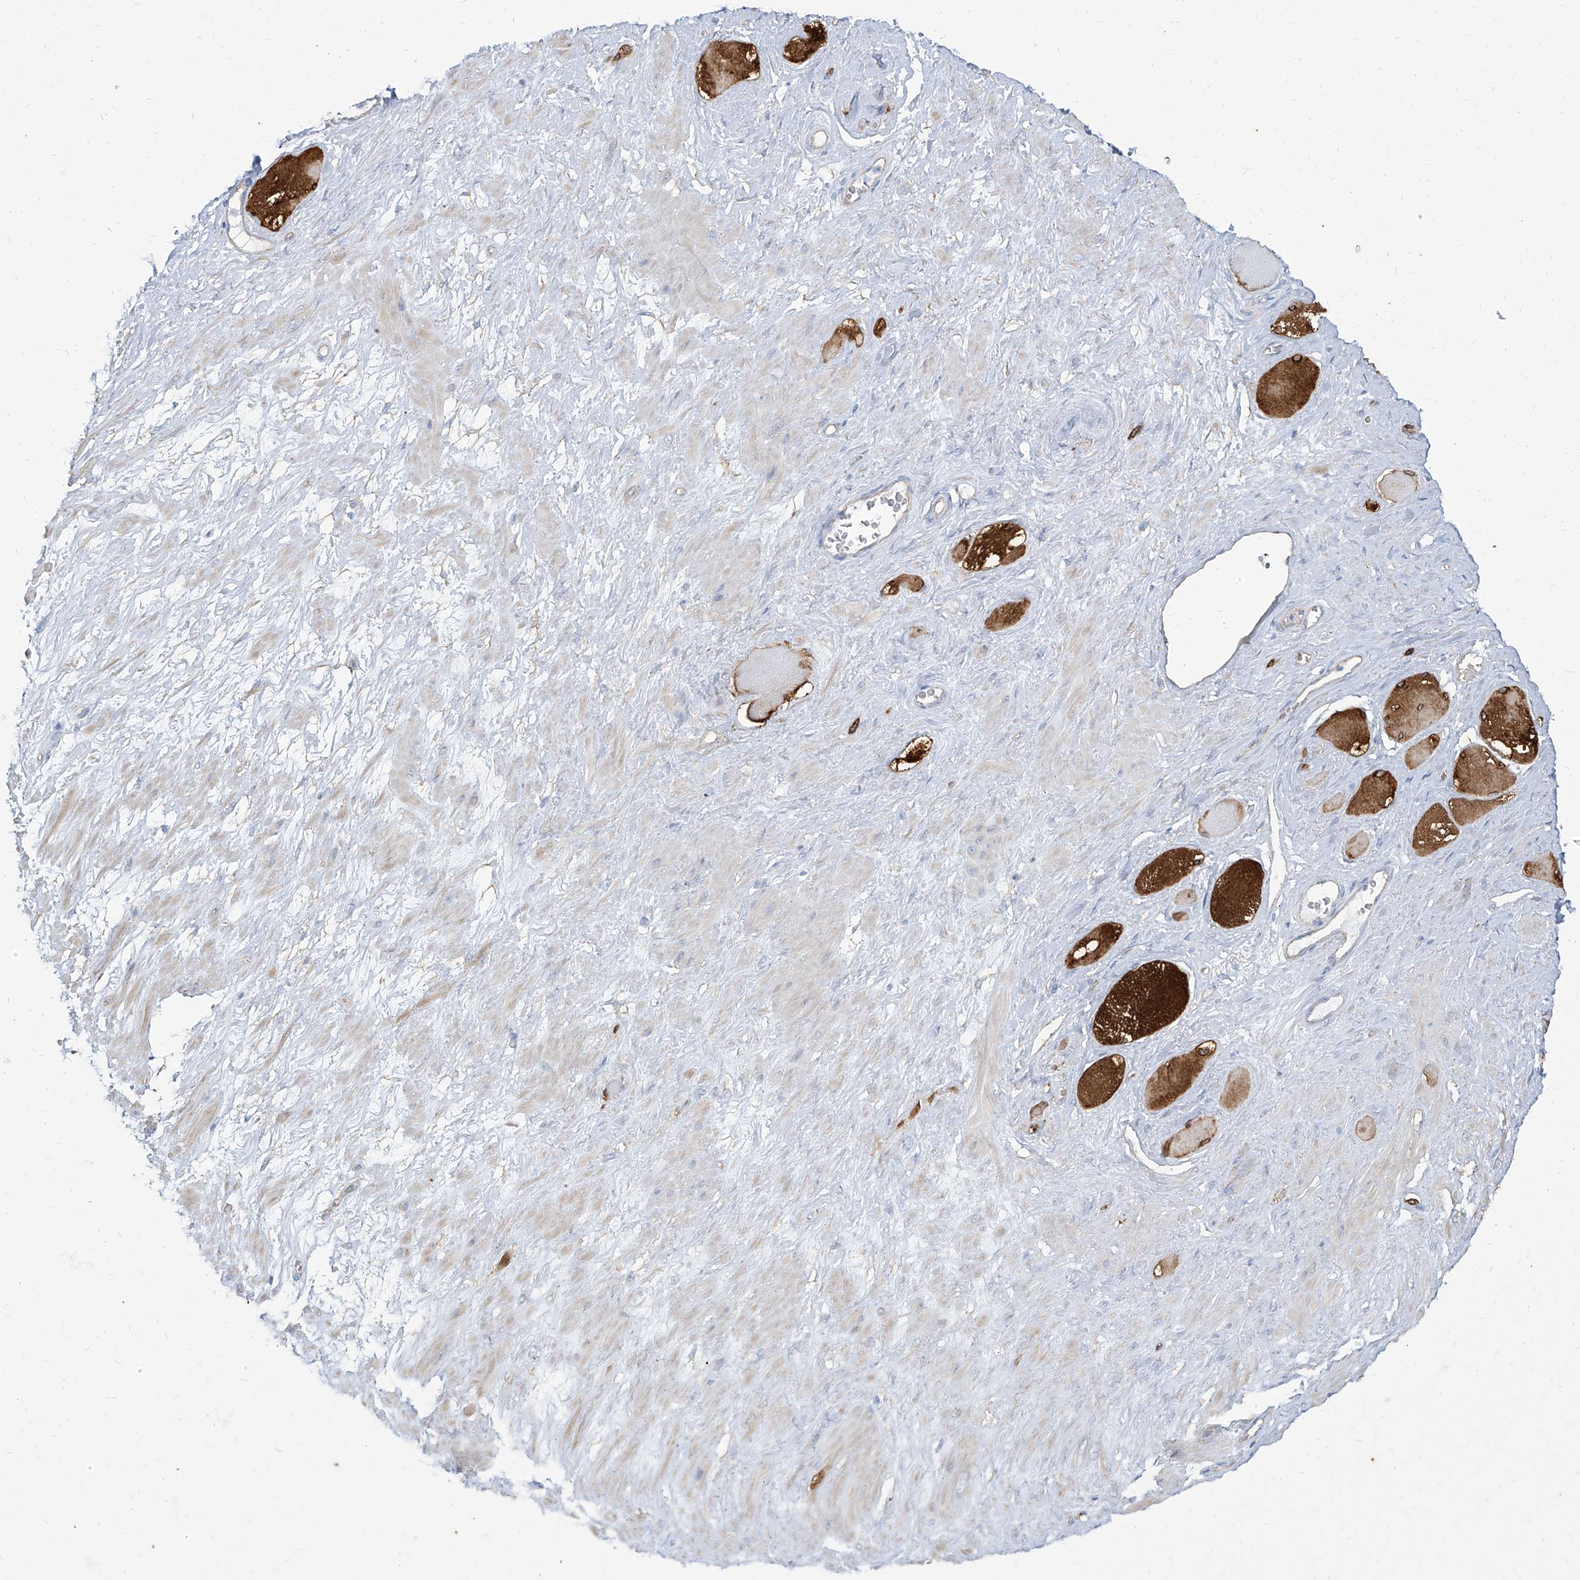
{"staining": {"intensity": "negative", "quantity": "none", "location": "none"}, "tissue": "adipose tissue", "cell_type": "Adipocytes", "image_type": "normal", "snomed": [{"axis": "morphology", "description": "Normal tissue, NOS"}, {"axis": "morphology", "description": "Adenocarcinoma, Low grade"}, {"axis": "topography", "description": "Prostate"}, {"axis": "topography", "description": "Peripheral nerve tissue"}], "caption": "Immunohistochemistry of unremarkable adipose tissue exhibits no expression in adipocytes. (DAB immunohistochemistry visualized using brightfield microscopy, high magnification).", "gene": "TXLNB", "patient": {"sex": "male", "age": 63}}